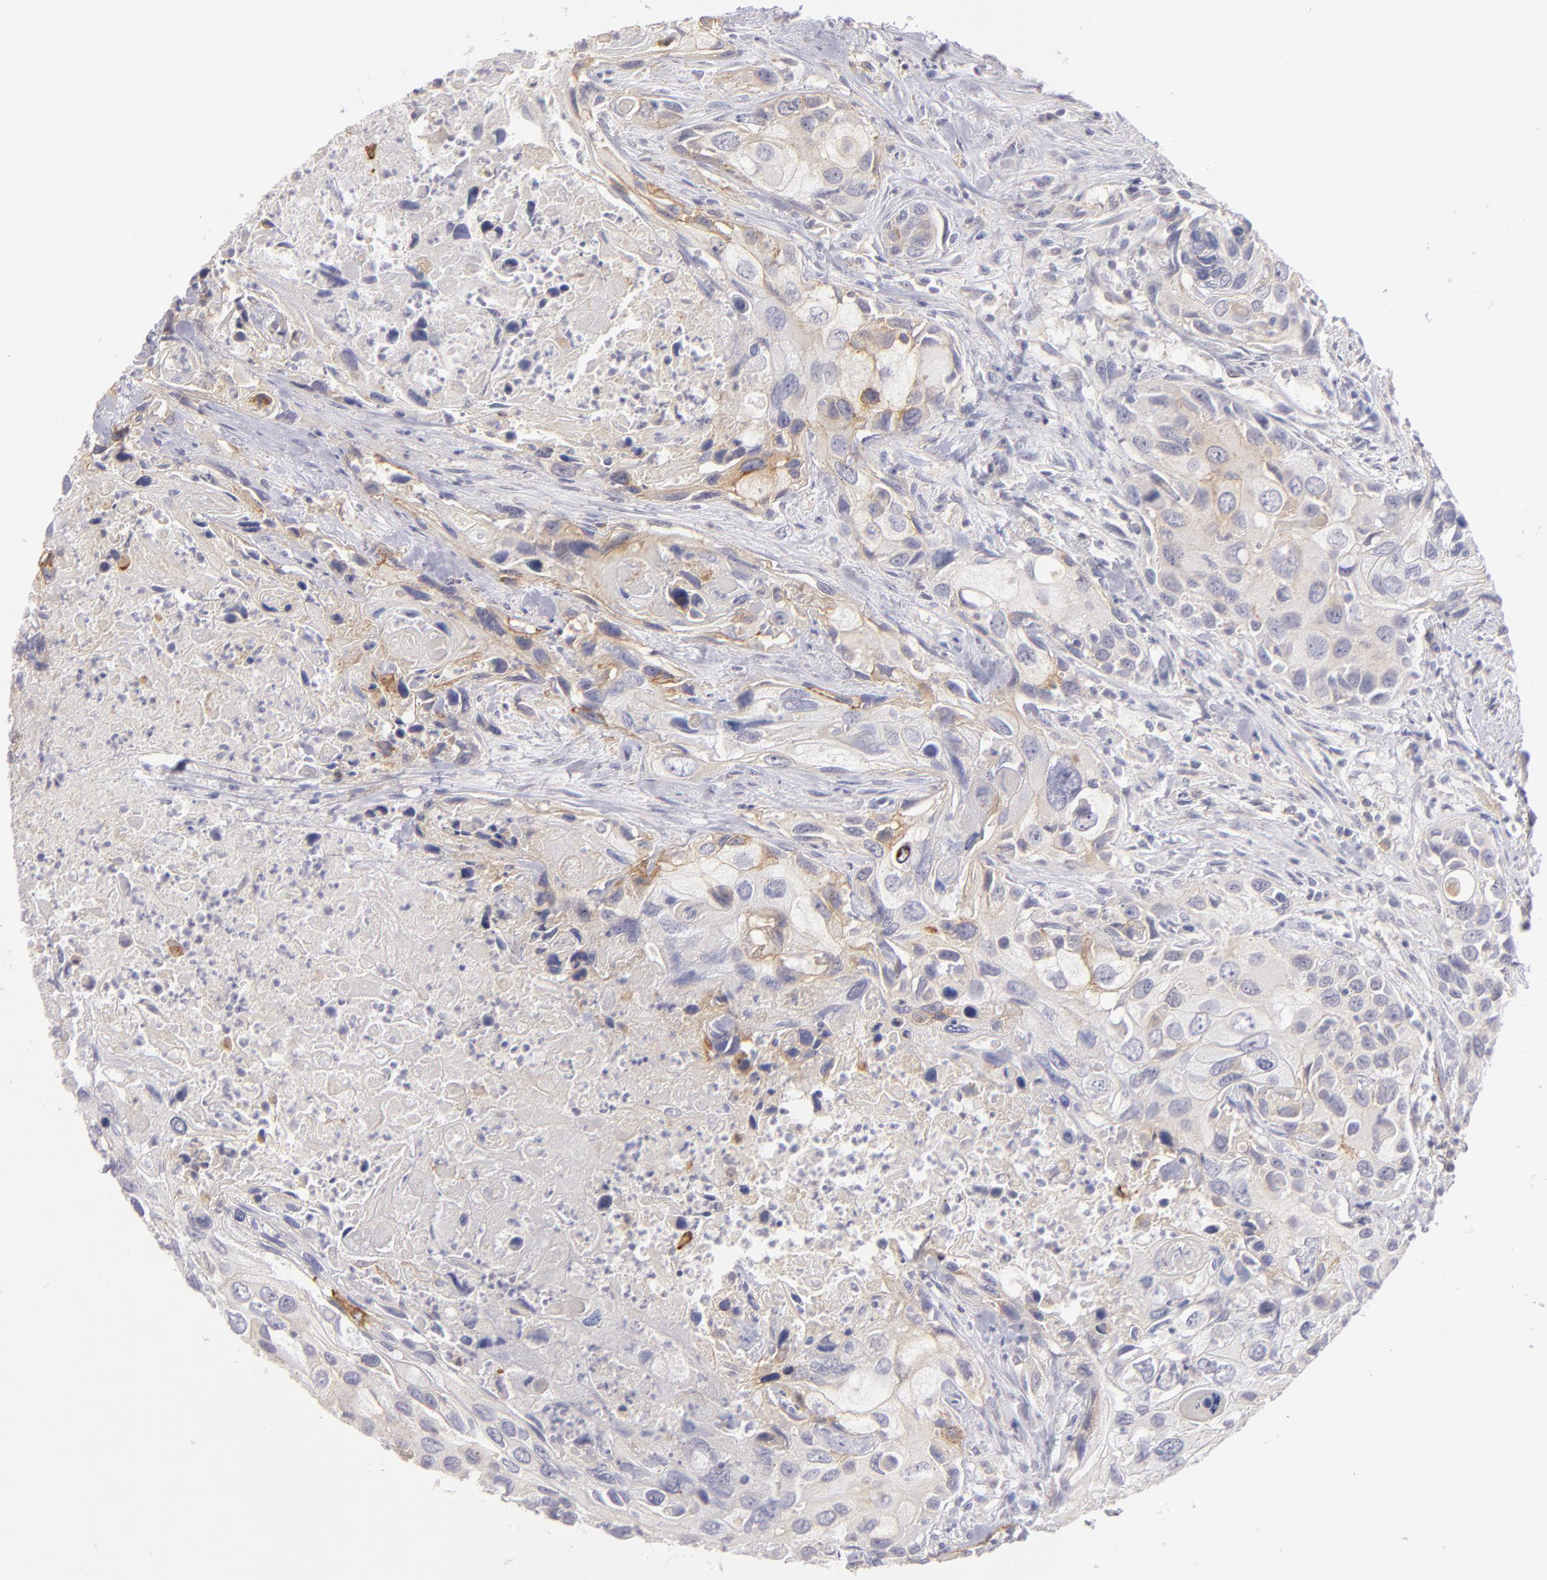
{"staining": {"intensity": "moderate", "quantity": "25%-75%", "location": "cytoplasmic/membranous"}, "tissue": "urothelial cancer", "cell_type": "Tumor cells", "image_type": "cancer", "snomed": [{"axis": "morphology", "description": "Urothelial carcinoma, High grade"}, {"axis": "topography", "description": "Urinary bladder"}], "caption": "Urothelial cancer stained with a brown dye exhibits moderate cytoplasmic/membranous positive positivity in approximately 25%-75% of tumor cells.", "gene": "THBD", "patient": {"sex": "male", "age": 71}}